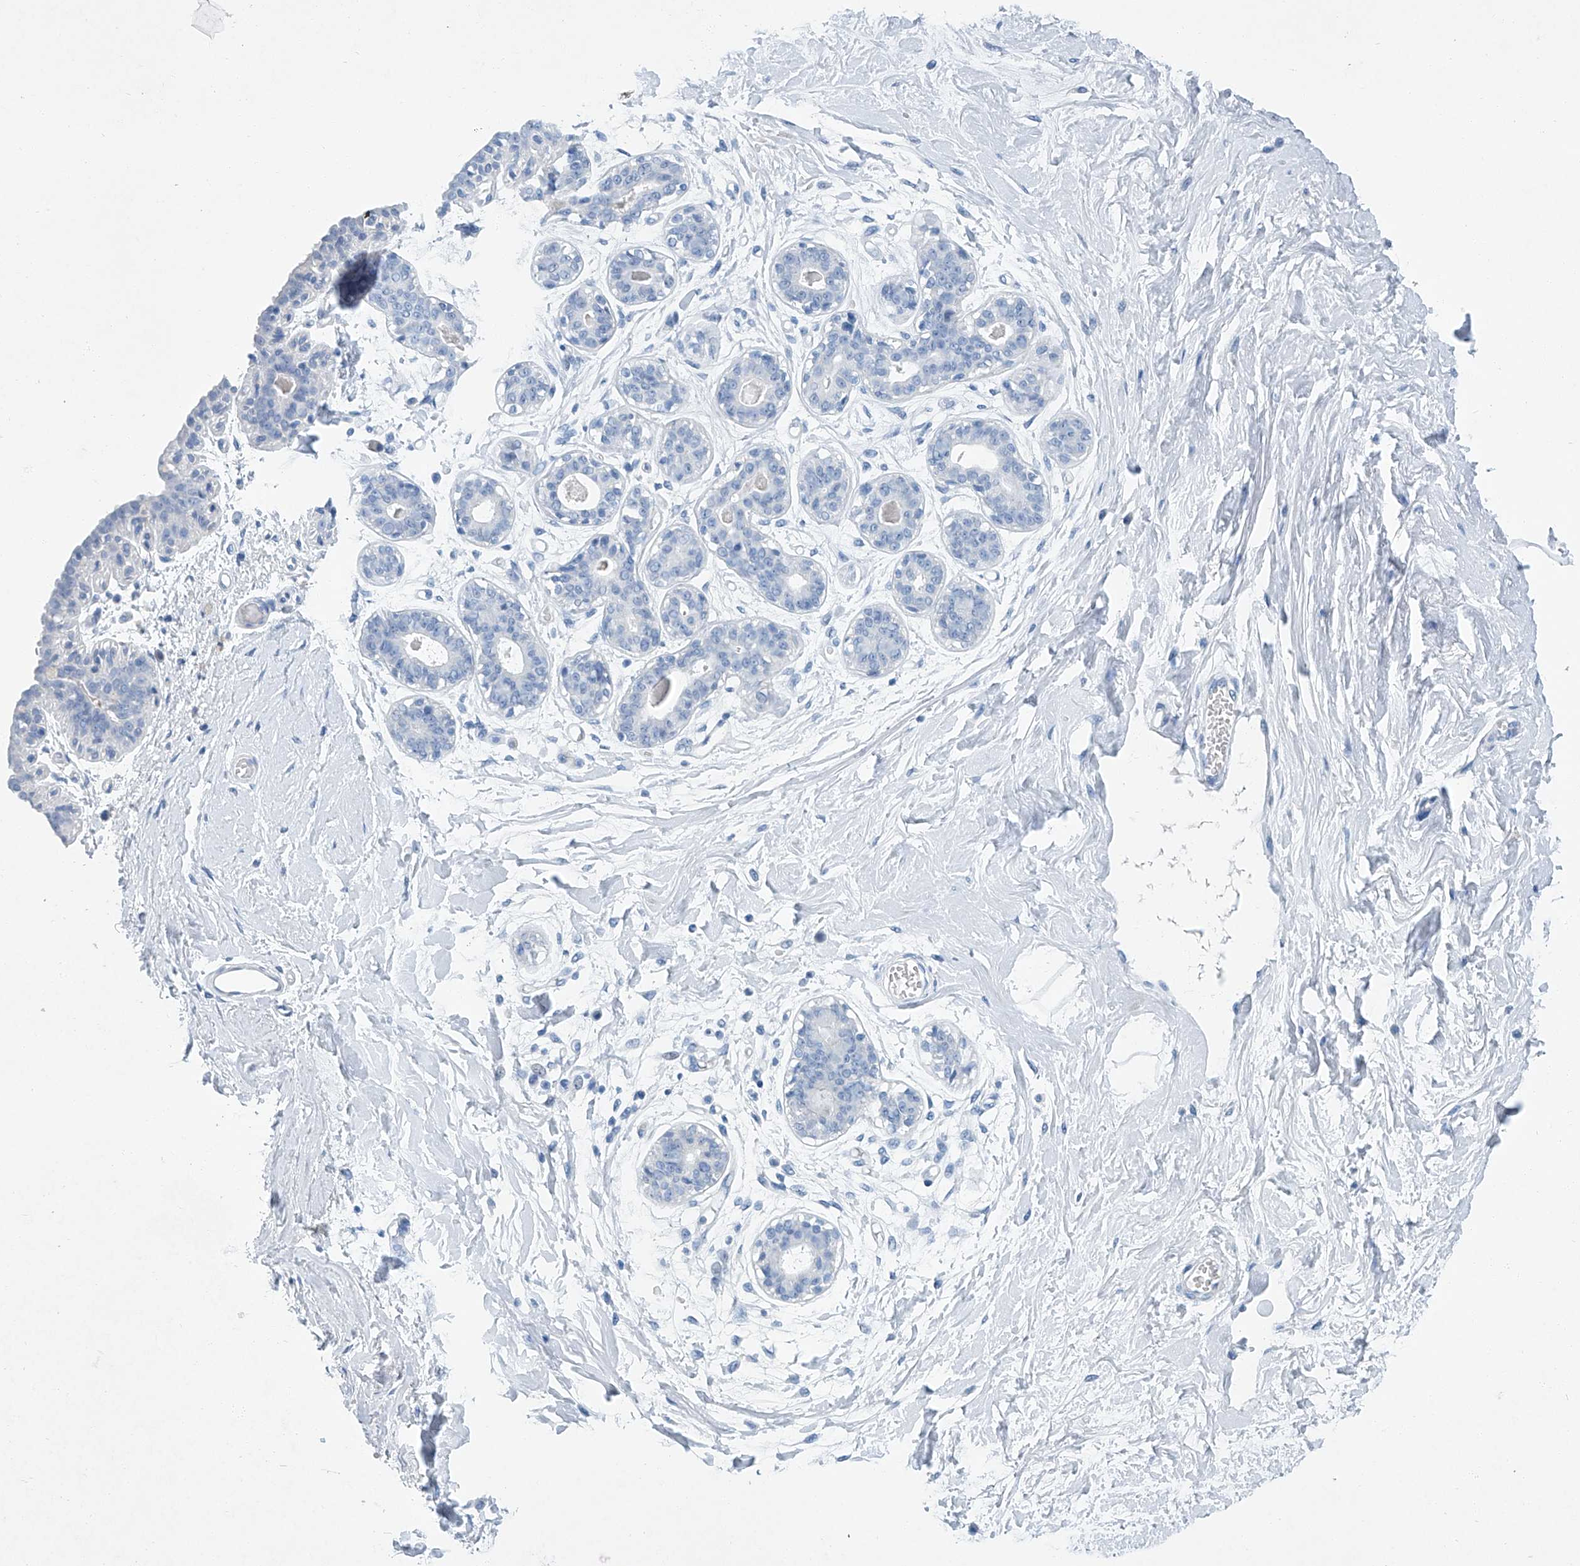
{"staining": {"intensity": "negative", "quantity": "none", "location": "none"}, "tissue": "breast", "cell_type": "Adipocytes", "image_type": "normal", "snomed": [{"axis": "morphology", "description": "Normal tissue, NOS"}, {"axis": "topography", "description": "Breast"}], "caption": "Immunohistochemical staining of benign breast demonstrates no significant expression in adipocytes. (Stains: DAB (3,3'-diaminobenzidine) immunohistochemistry (IHC) with hematoxylin counter stain, Microscopy: brightfield microscopy at high magnification).", "gene": "CYP2A7", "patient": {"sex": "female", "age": 45}}